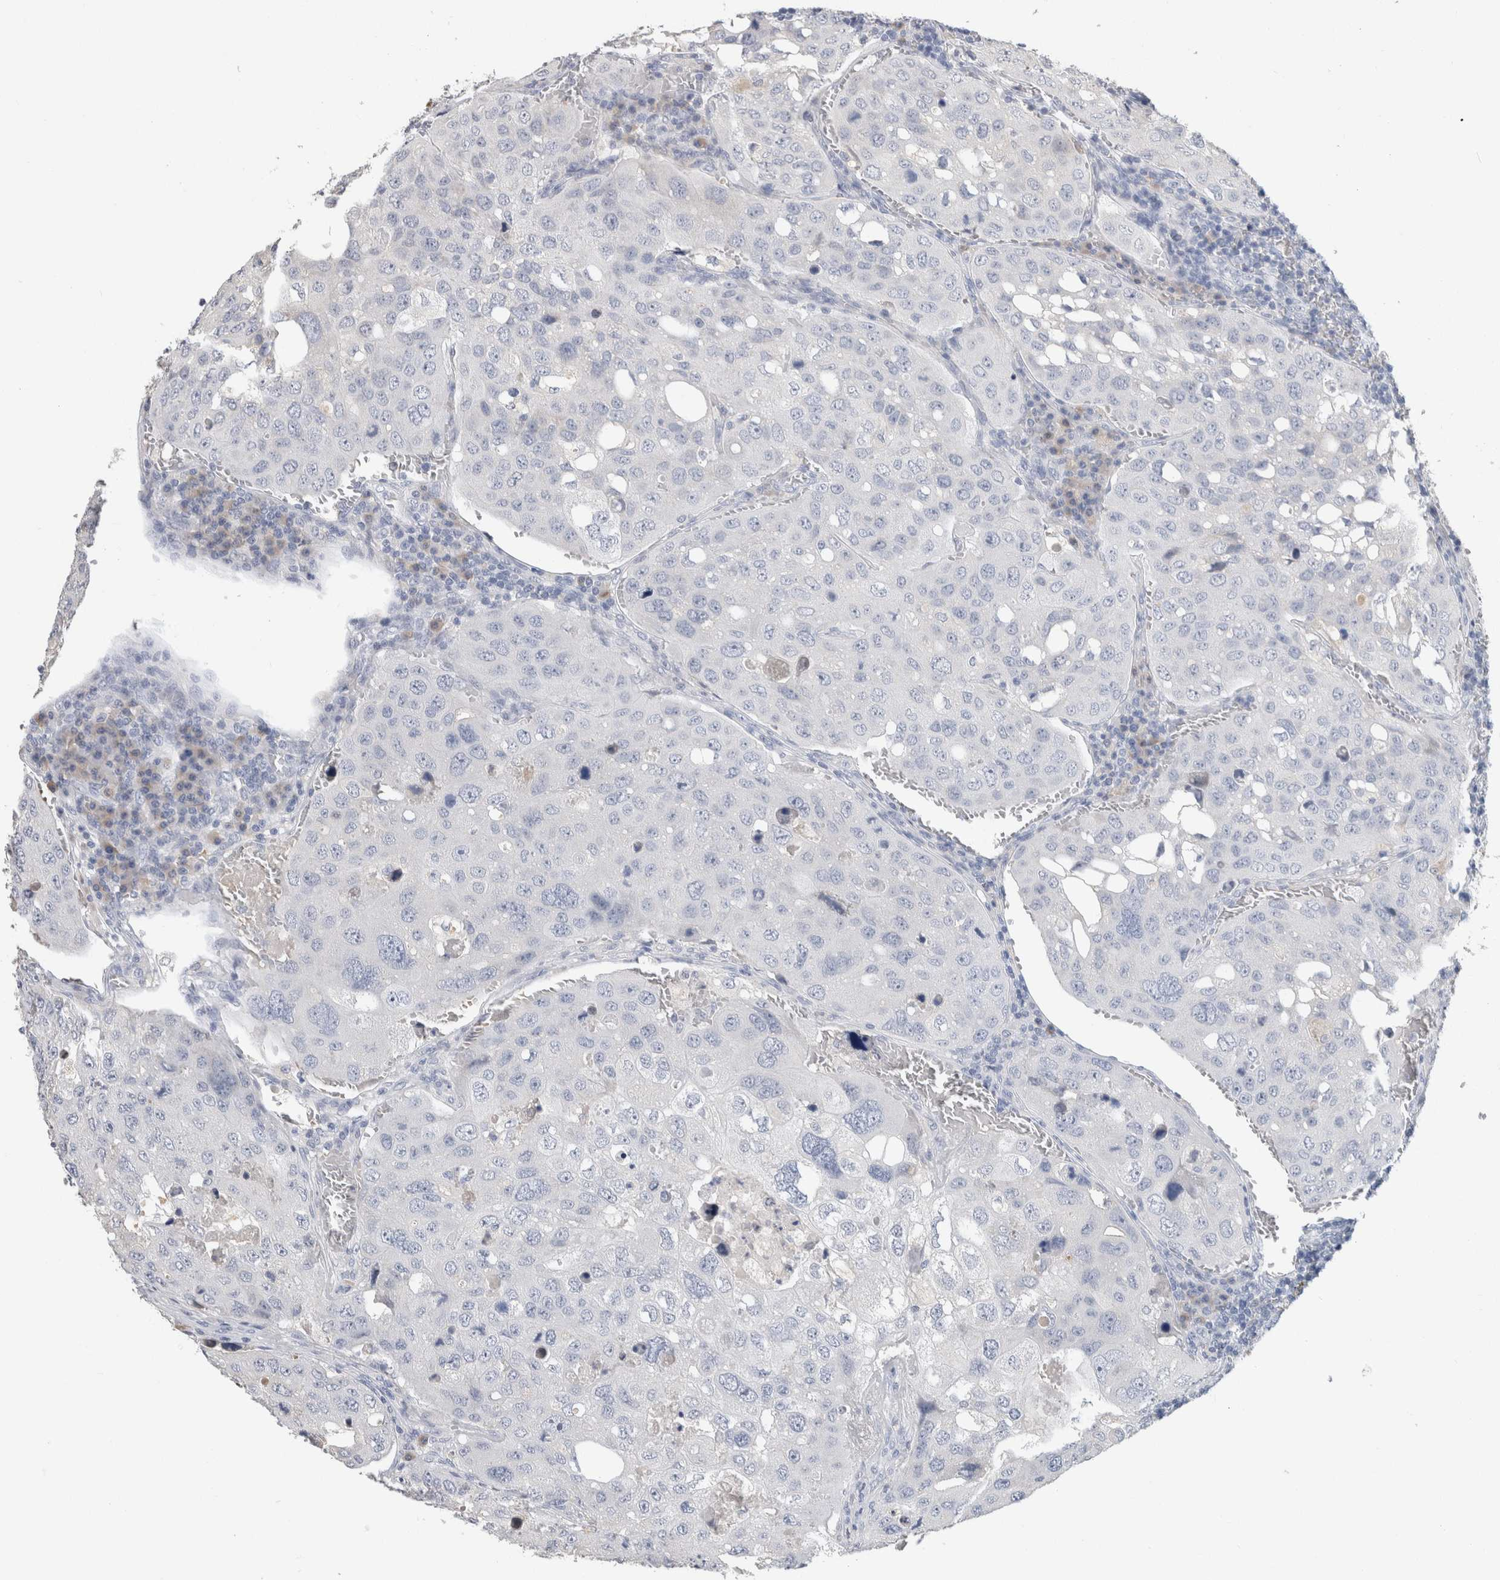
{"staining": {"intensity": "negative", "quantity": "none", "location": "none"}, "tissue": "urothelial cancer", "cell_type": "Tumor cells", "image_type": "cancer", "snomed": [{"axis": "morphology", "description": "Urothelial carcinoma, High grade"}, {"axis": "topography", "description": "Lymph node"}, {"axis": "topography", "description": "Urinary bladder"}], "caption": "DAB immunohistochemical staining of human urothelial cancer demonstrates no significant staining in tumor cells. The staining is performed using DAB brown chromogen with nuclei counter-stained in using hematoxylin.", "gene": "SCGB1A1", "patient": {"sex": "male", "age": 51}}